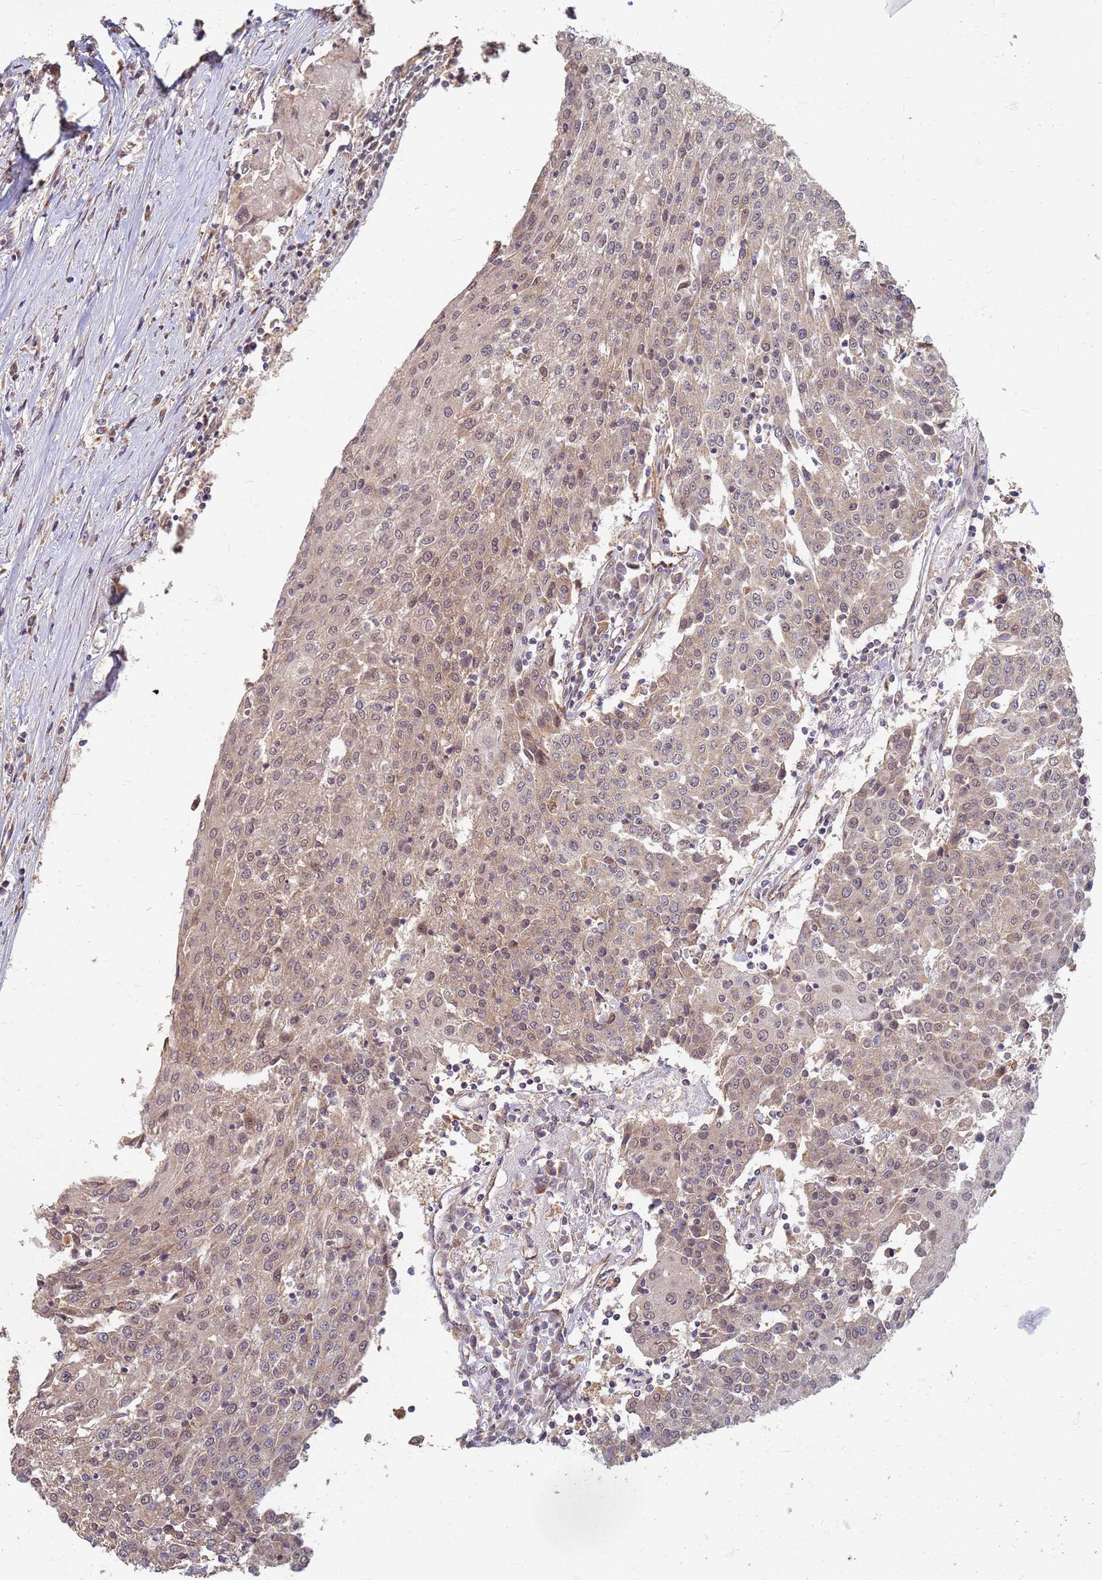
{"staining": {"intensity": "weak", "quantity": ">75%", "location": "cytoplasmic/membranous,nuclear"}, "tissue": "urothelial cancer", "cell_type": "Tumor cells", "image_type": "cancer", "snomed": [{"axis": "morphology", "description": "Urothelial carcinoma, High grade"}, {"axis": "topography", "description": "Urinary bladder"}], "caption": "Human urothelial cancer stained with a brown dye demonstrates weak cytoplasmic/membranous and nuclear positive positivity in about >75% of tumor cells.", "gene": "ITGB4", "patient": {"sex": "female", "age": 85}}